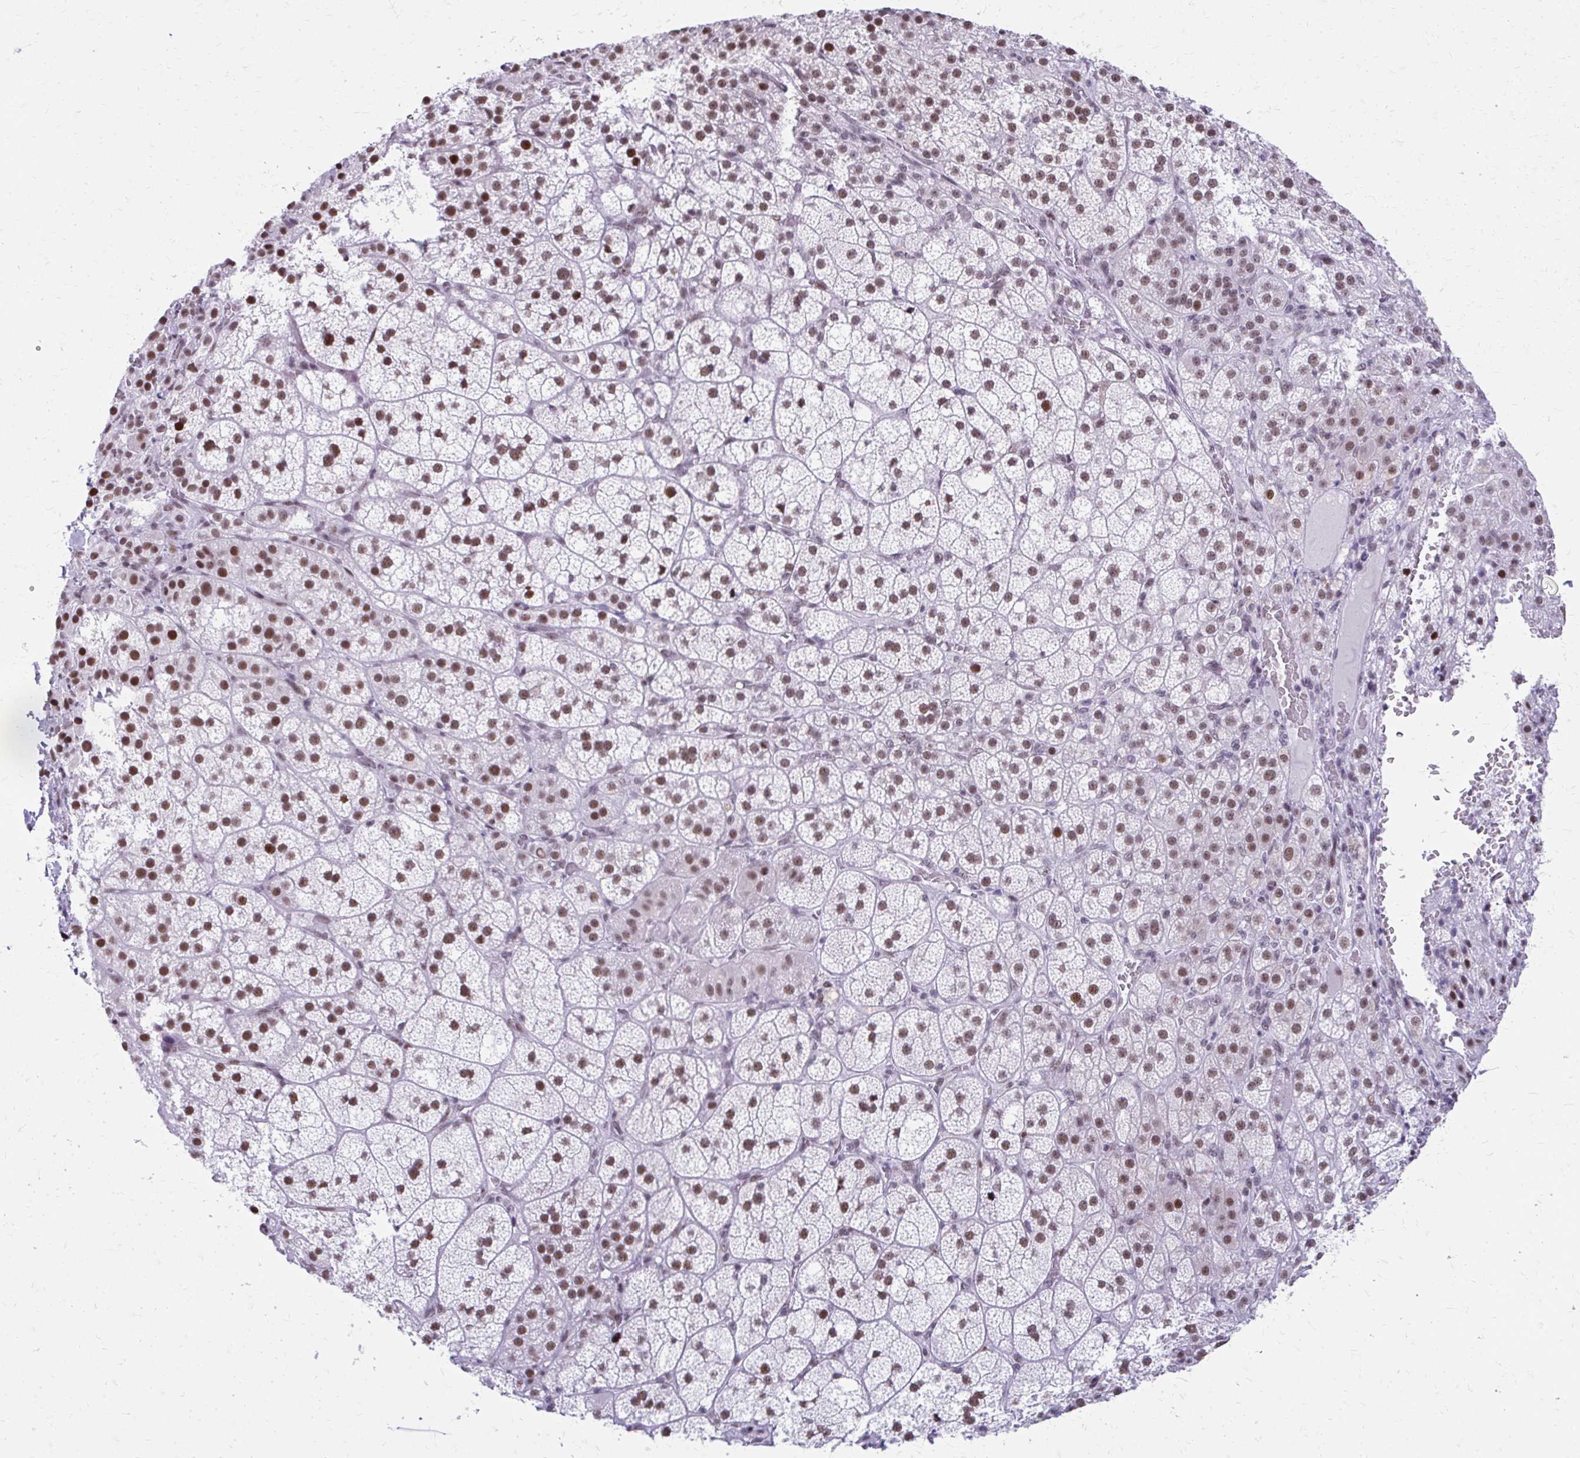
{"staining": {"intensity": "moderate", "quantity": ">75%", "location": "nuclear"}, "tissue": "adrenal gland", "cell_type": "Glandular cells", "image_type": "normal", "snomed": [{"axis": "morphology", "description": "Normal tissue, NOS"}, {"axis": "topography", "description": "Adrenal gland"}], "caption": "DAB immunohistochemical staining of unremarkable adrenal gland demonstrates moderate nuclear protein staining in about >75% of glandular cells. (Stains: DAB (3,3'-diaminobenzidine) in brown, nuclei in blue, Microscopy: brightfield microscopy at high magnification).", "gene": "SS18", "patient": {"sex": "female", "age": 60}}